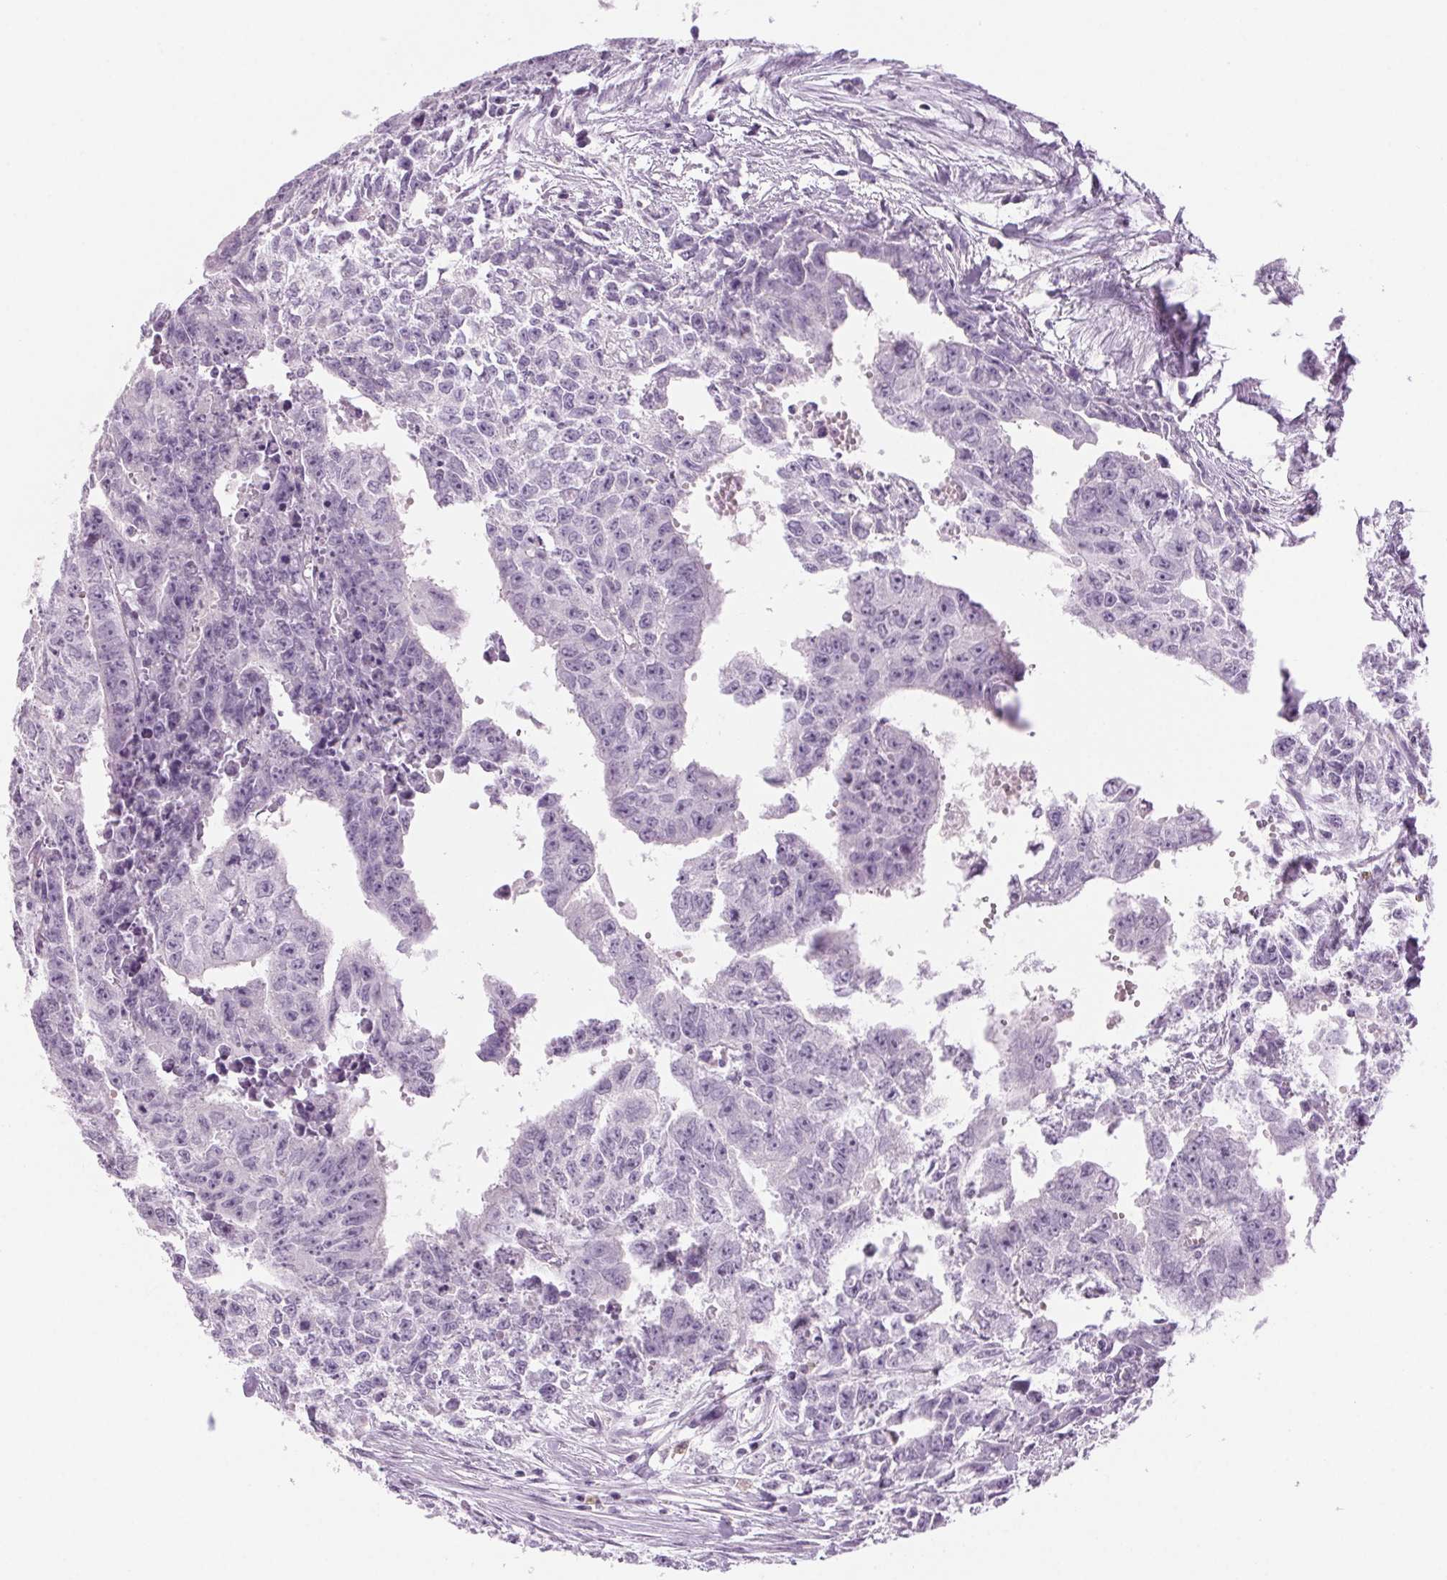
{"staining": {"intensity": "negative", "quantity": "none", "location": "none"}, "tissue": "testis cancer", "cell_type": "Tumor cells", "image_type": "cancer", "snomed": [{"axis": "morphology", "description": "Carcinoma, Embryonal, NOS"}, {"axis": "morphology", "description": "Teratoma, malignant, NOS"}, {"axis": "topography", "description": "Testis"}], "caption": "High power microscopy photomicrograph of an IHC micrograph of malignant teratoma (testis), revealing no significant staining in tumor cells. (Immunohistochemistry (ihc), brightfield microscopy, high magnification).", "gene": "LRP2", "patient": {"sex": "male", "age": 24}}